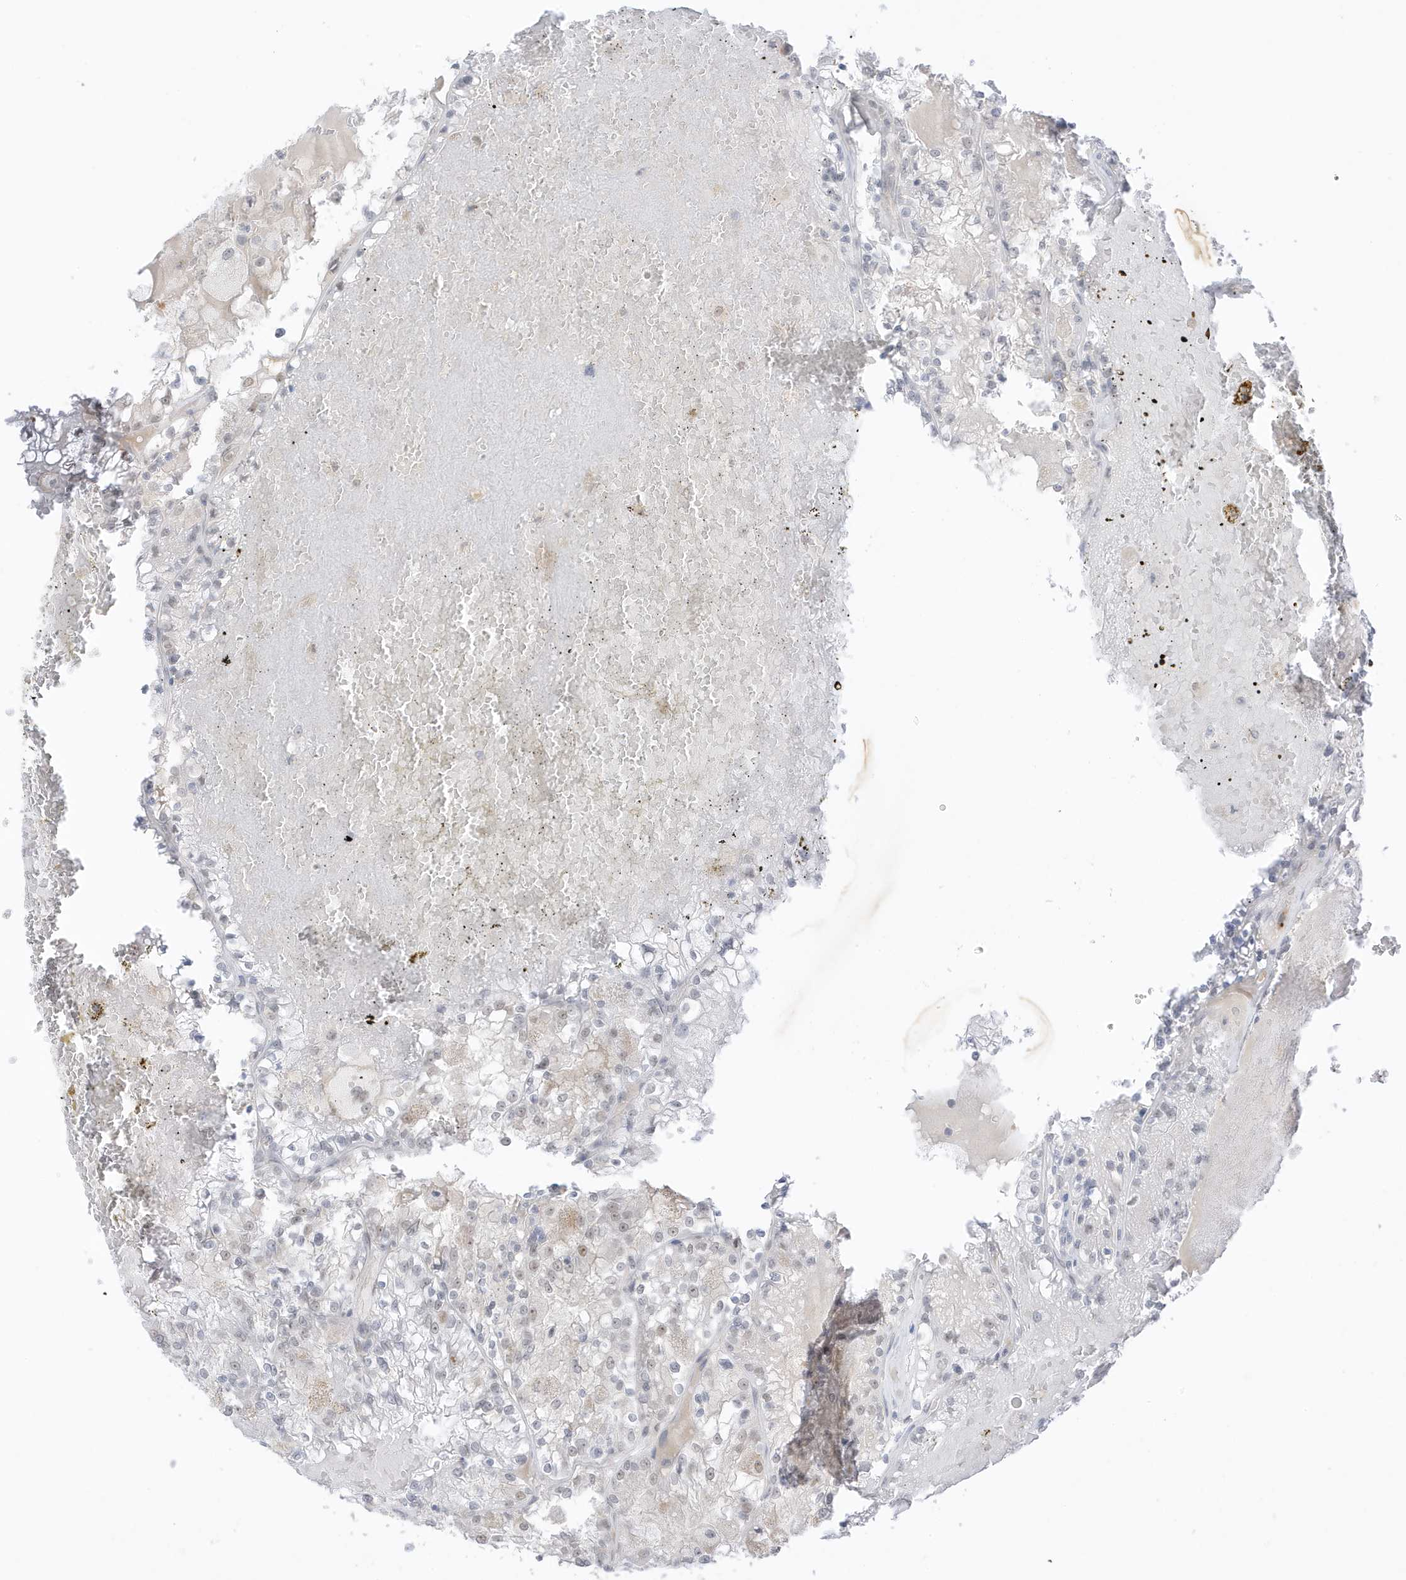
{"staining": {"intensity": "weak", "quantity": "<25%", "location": "nuclear"}, "tissue": "renal cancer", "cell_type": "Tumor cells", "image_type": "cancer", "snomed": [{"axis": "morphology", "description": "Adenocarcinoma, NOS"}, {"axis": "topography", "description": "Kidney"}], "caption": "Immunohistochemistry (IHC) histopathology image of neoplastic tissue: human adenocarcinoma (renal) stained with DAB (3,3'-diaminobenzidine) demonstrates no significant protein positivity in tumor cells. (Brightfield microscopy of DAB immunohistochemistry (IHC) at high magnification).", "gene": "MSL3", "patient": {"sex": "female", "age": 56}}